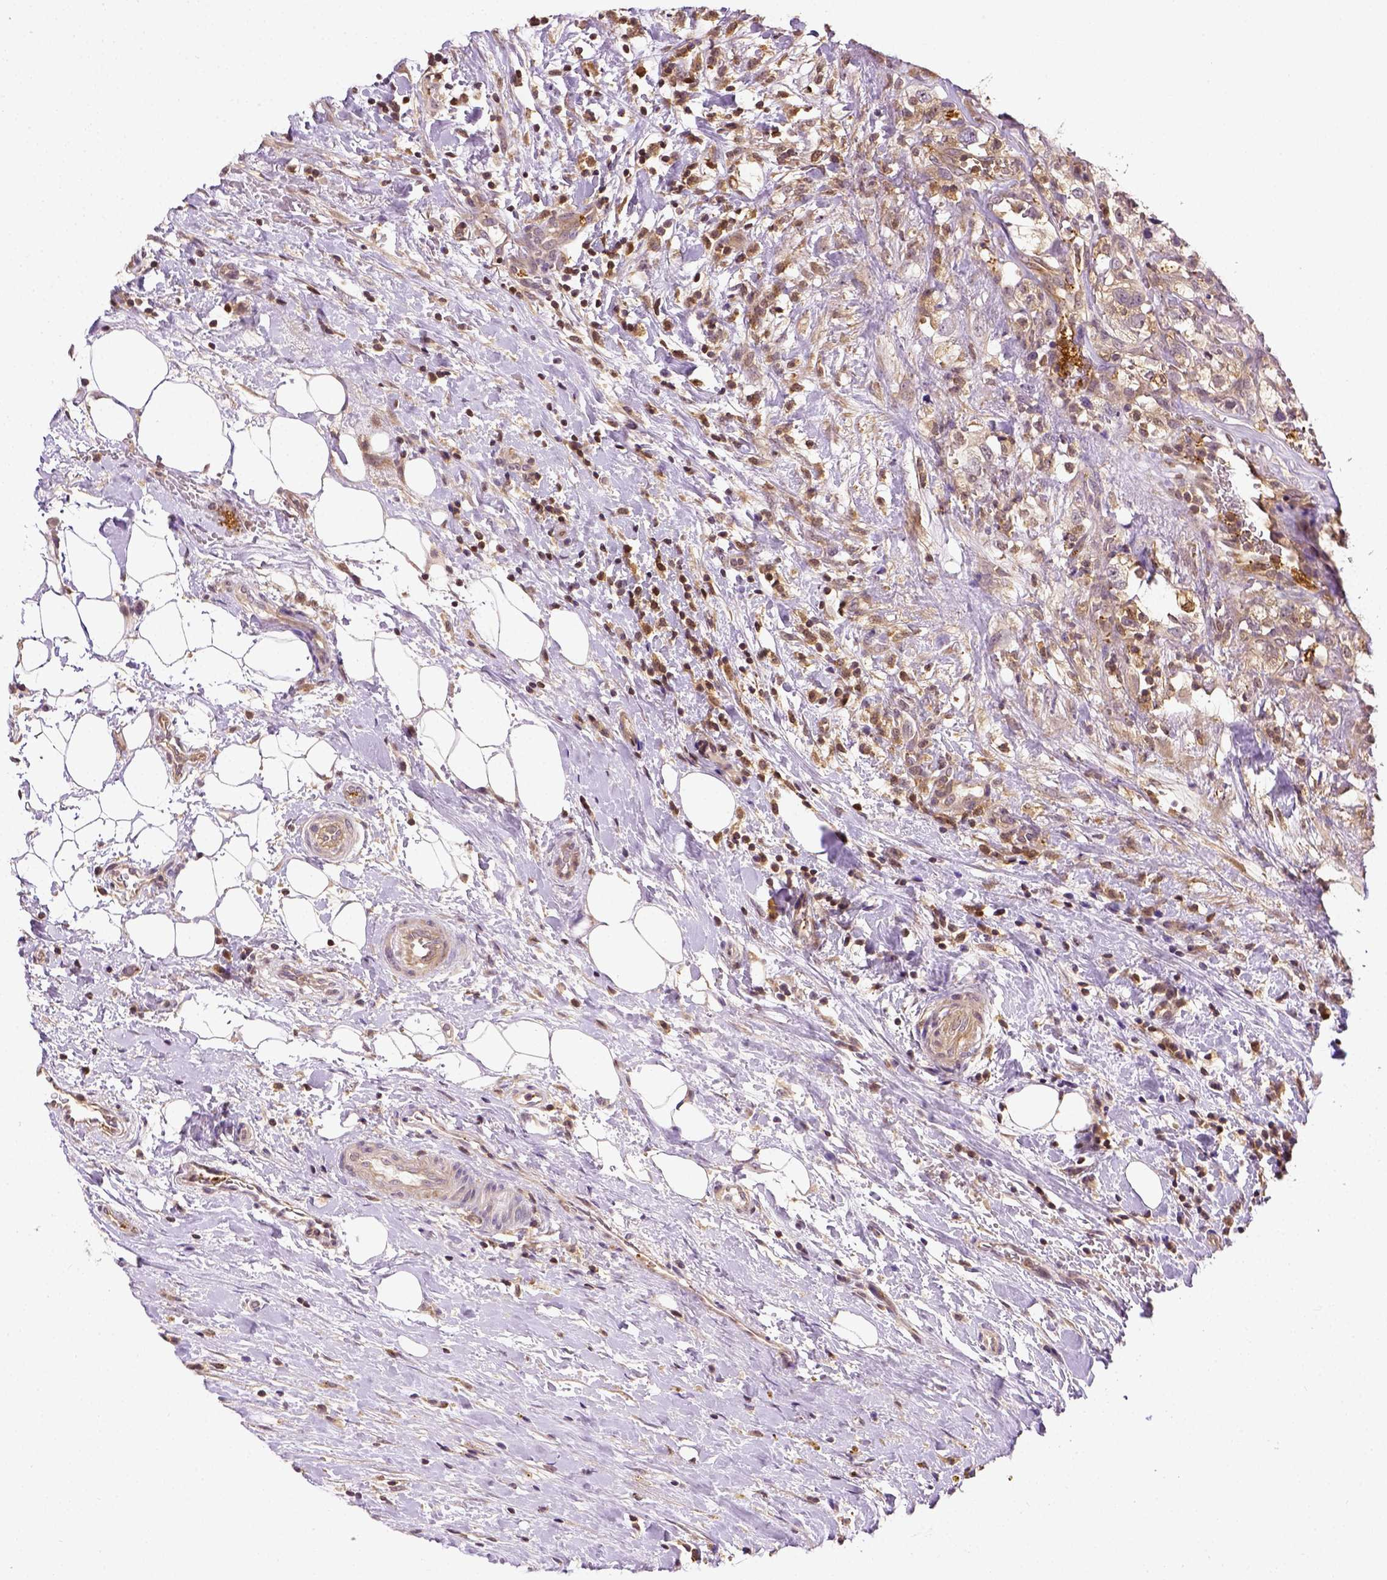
{"staining": {"intensity": "weak", "quantity": ">75%", "location": "cytoplasmic/membranous"}, "tissue": "renal cancer", "cell_type": "Tumor cells", "image_type": "cancer", "snomed": [{"axis": "morphology", "description": "Adenocarcinoma, NOS"}, {"axis": "topography", "description": "Kidney"}], "caption": "Renal cancer stained for a protein (brown) displays weak cytoplasmic/membranous positive expression in approximately >75% of tumor cells.", "gene": "MATK", "patient": {"sex": "male", "age": 59}}